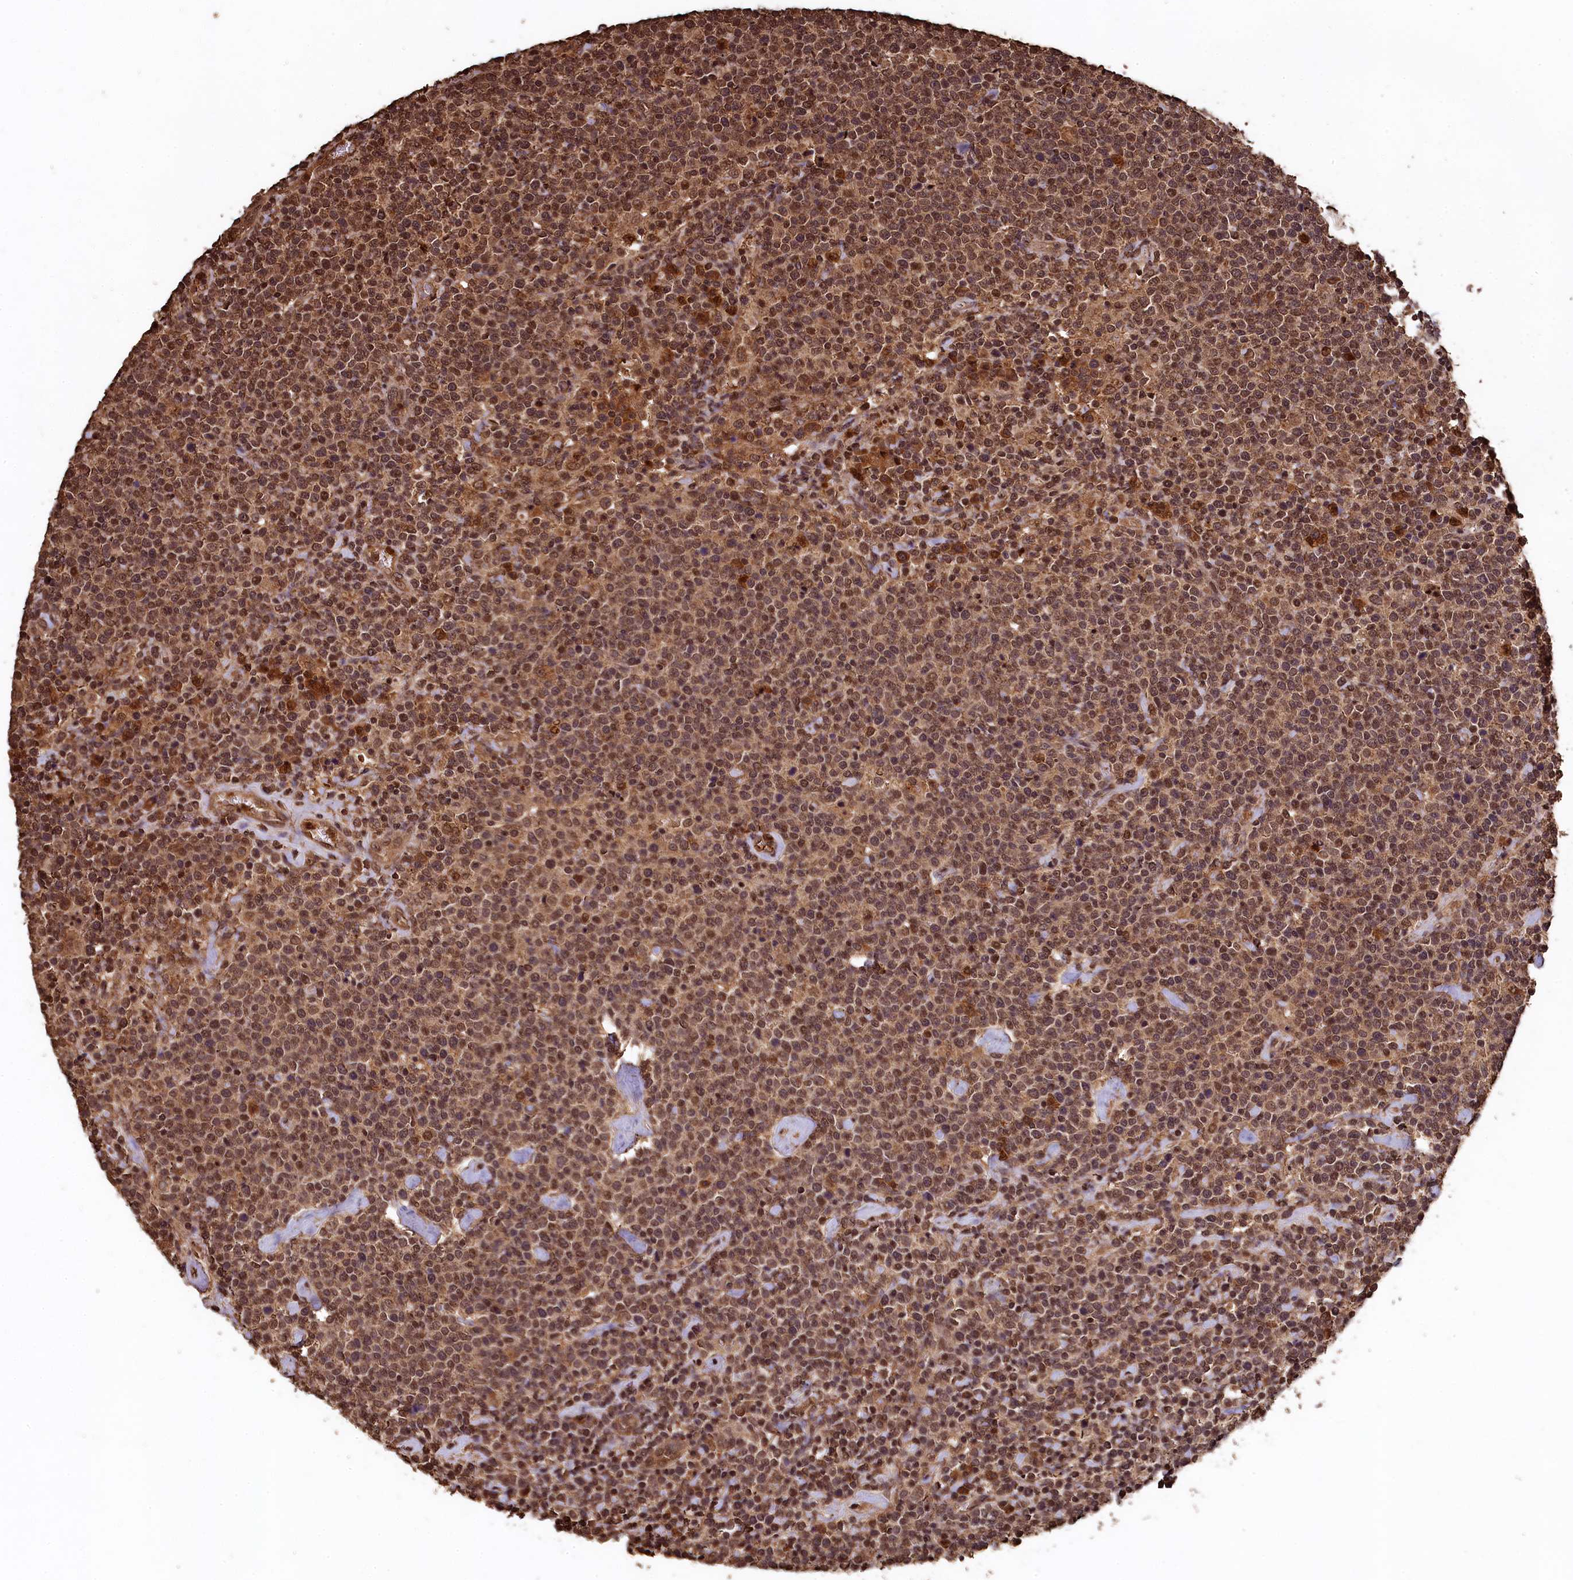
{"staining": {"intensity": "moderate", "quantity": "25%-75%", "location": "cytoplasmic/membranous,nuclear"}, "tissue": "lymphoma", "cell_type": "Tumor cells", "image_type": "cancer", "snomed": [{"axis": "morphology", "description": "Malignant lymphoma, non-Hodgkin's type, High grade"}, {"axis": "topography", "description": "Lymph node"}], "caption": "The histopathology image shows immunohistochemical staining of malignant lymphoma, non-Hodgkin's type (high-grade). There is moderate cytoplasmic/membranous and nuclear expression is identified in about 25%-75% of tumor cells.", "gene": "CEP57L1", "patient": {"sex": "male", "age": 61}}